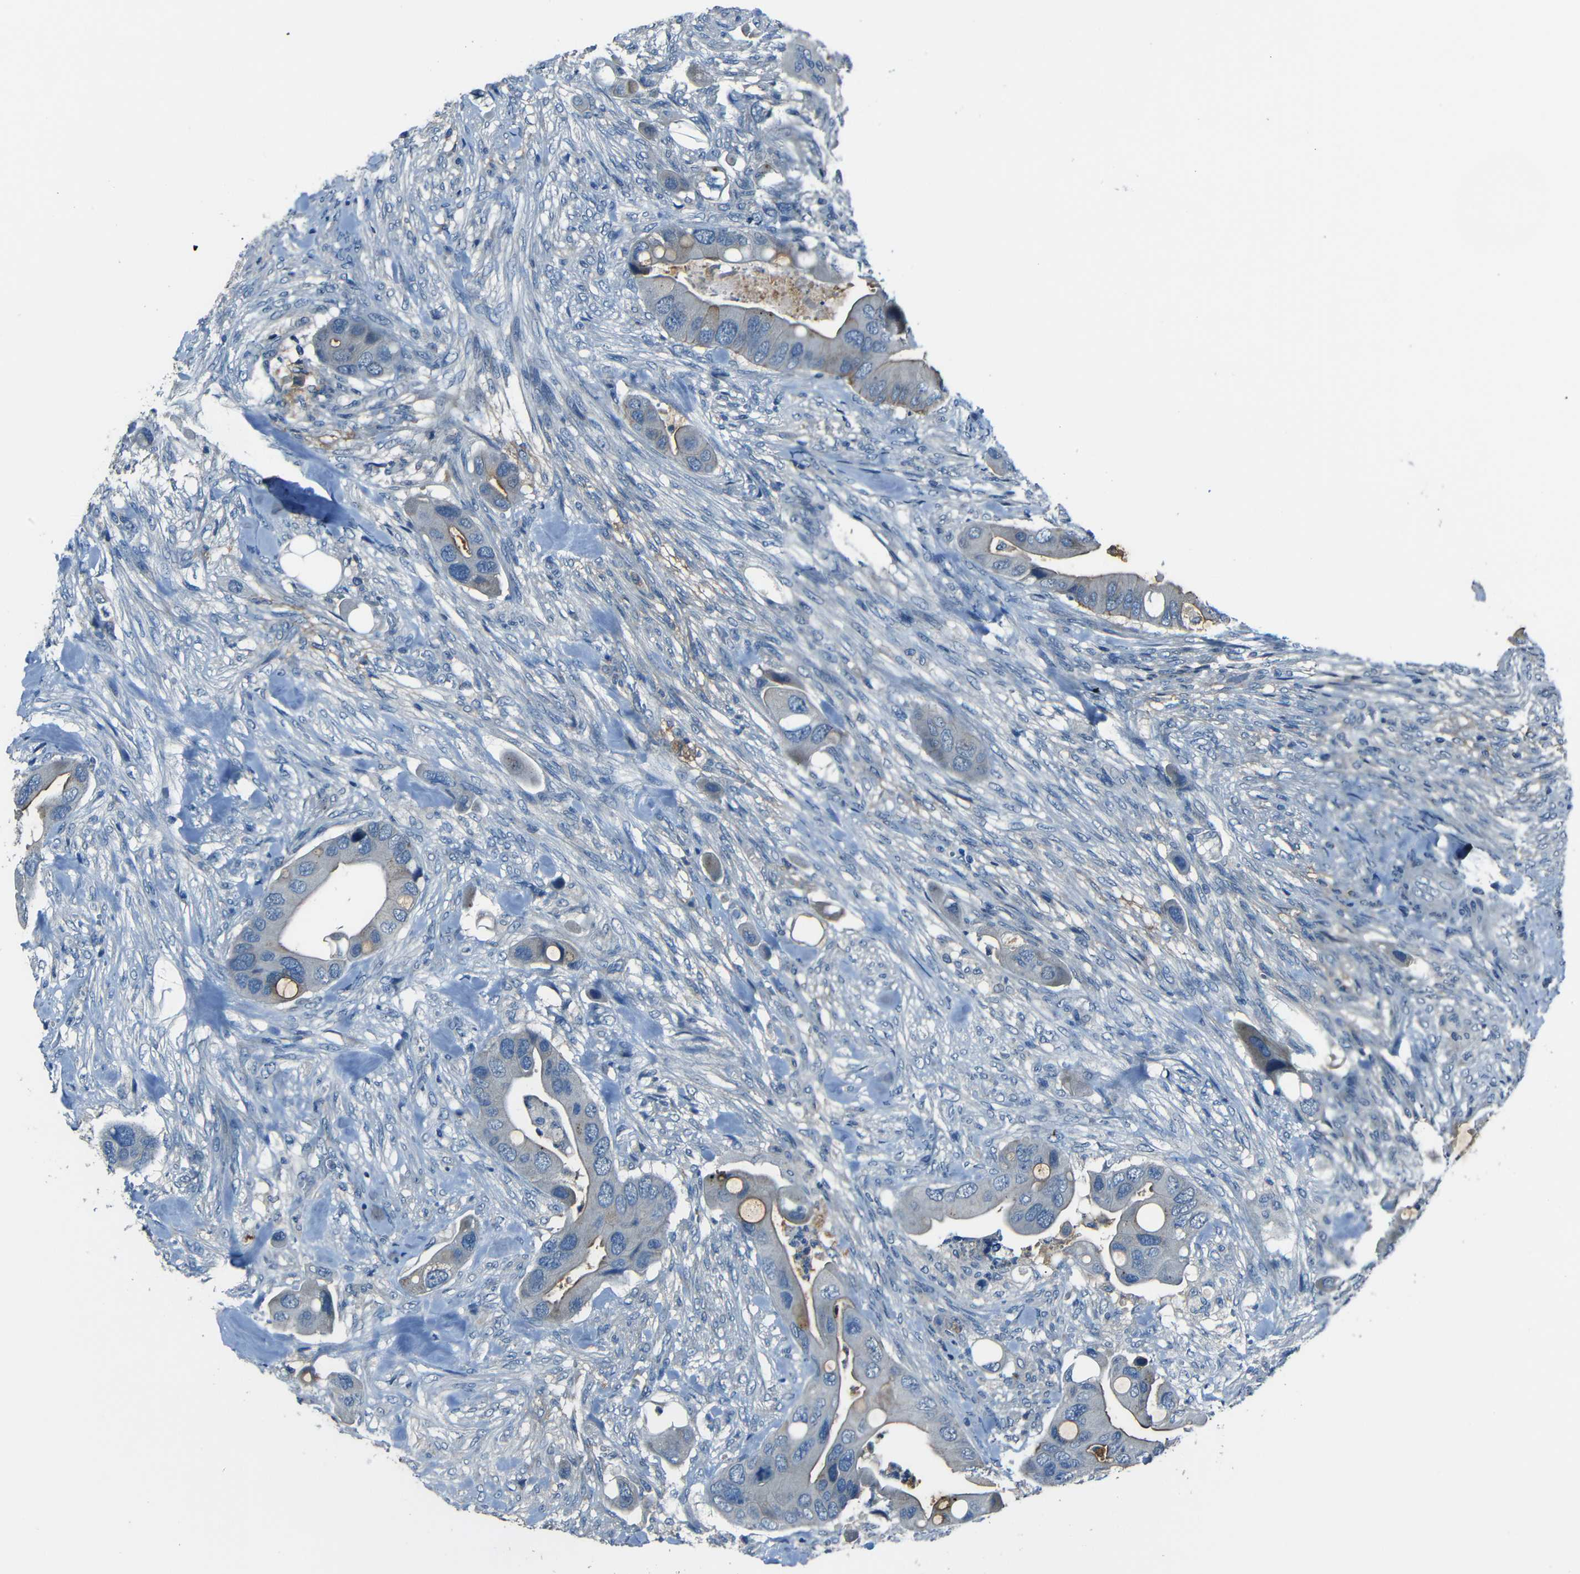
{"staining": {"intensity": "weak", "quantity": "<25%", "location": "cytoplasmic/membranous"}, "tissue": "colorectal cancer", "cell_type": "Tumor cells", "image_type": "cancer", "snomed": [{"axis": "morphology", "description": "Adenocarcinoma, NOS"}, {"axis": "topography", "description": "Rectum"}], "caption": "Adenocarcinoma (colorectal) was stained to show a protein in brown. There is no significant expression in tumor cells.", "gene": "SLA", "patient": {"sex": "female", "age": 57}}